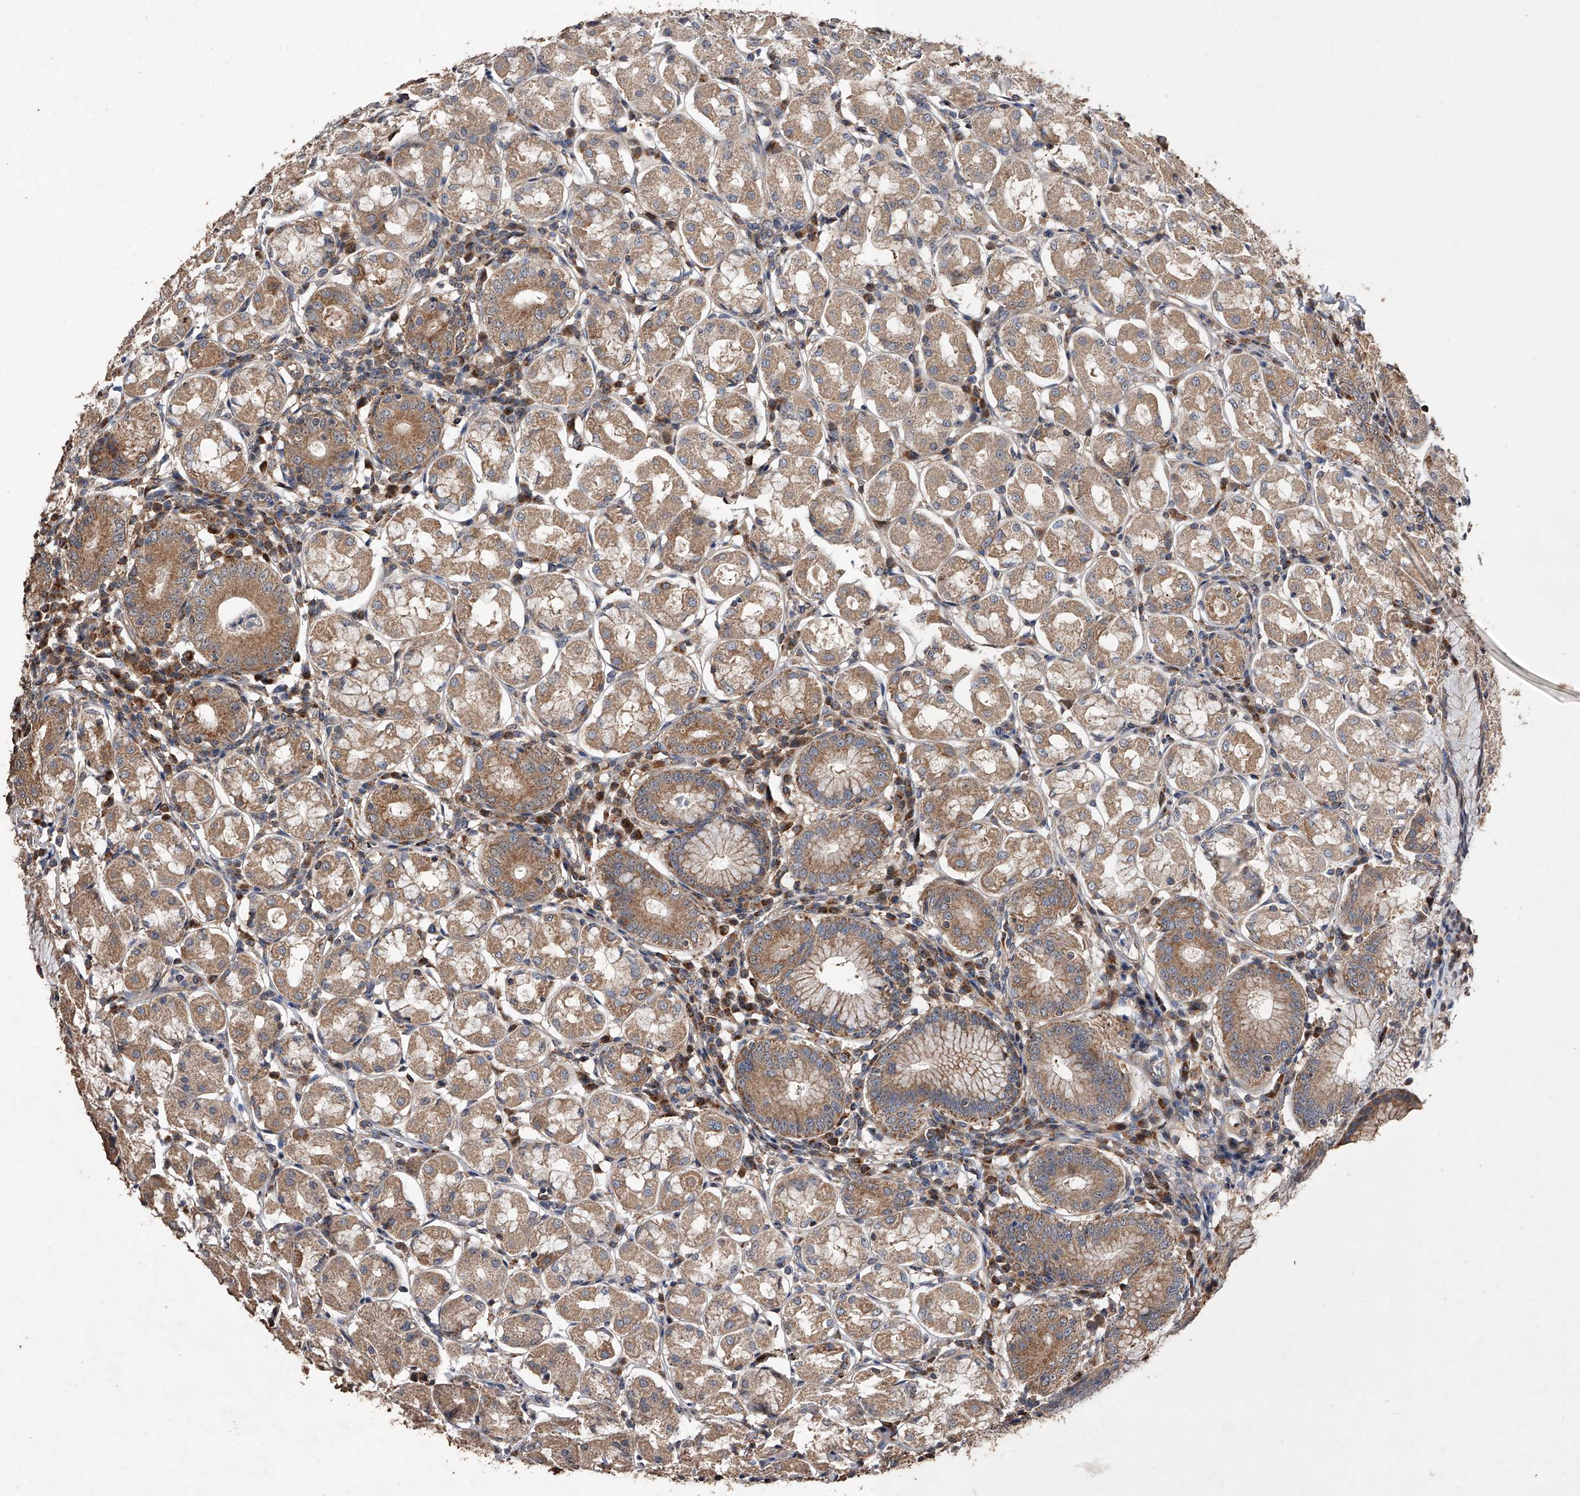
{"staining": {"intensity": "moderate", "quantity": ">75%", "location": "cytoplasmic/membranous"}, "tissue": "stomach", "cell_type": "Glandular cells", "image_type": "normal", "snomed": [{"axis": "morphology", "description": "Normal tissue, NOS"}, {"axis": "topography", "description": "Stomach, lower"}], "caption": "Immunohistochemistry (IHC) micrograph of benign human stomach stained for a protein (brown), which reveals medium levels of moderate cytoplasmic/membranous expression in about >75% of glandular cells.", "gene": "LTV1", "patient": {"sex": "female", "age": 56}}